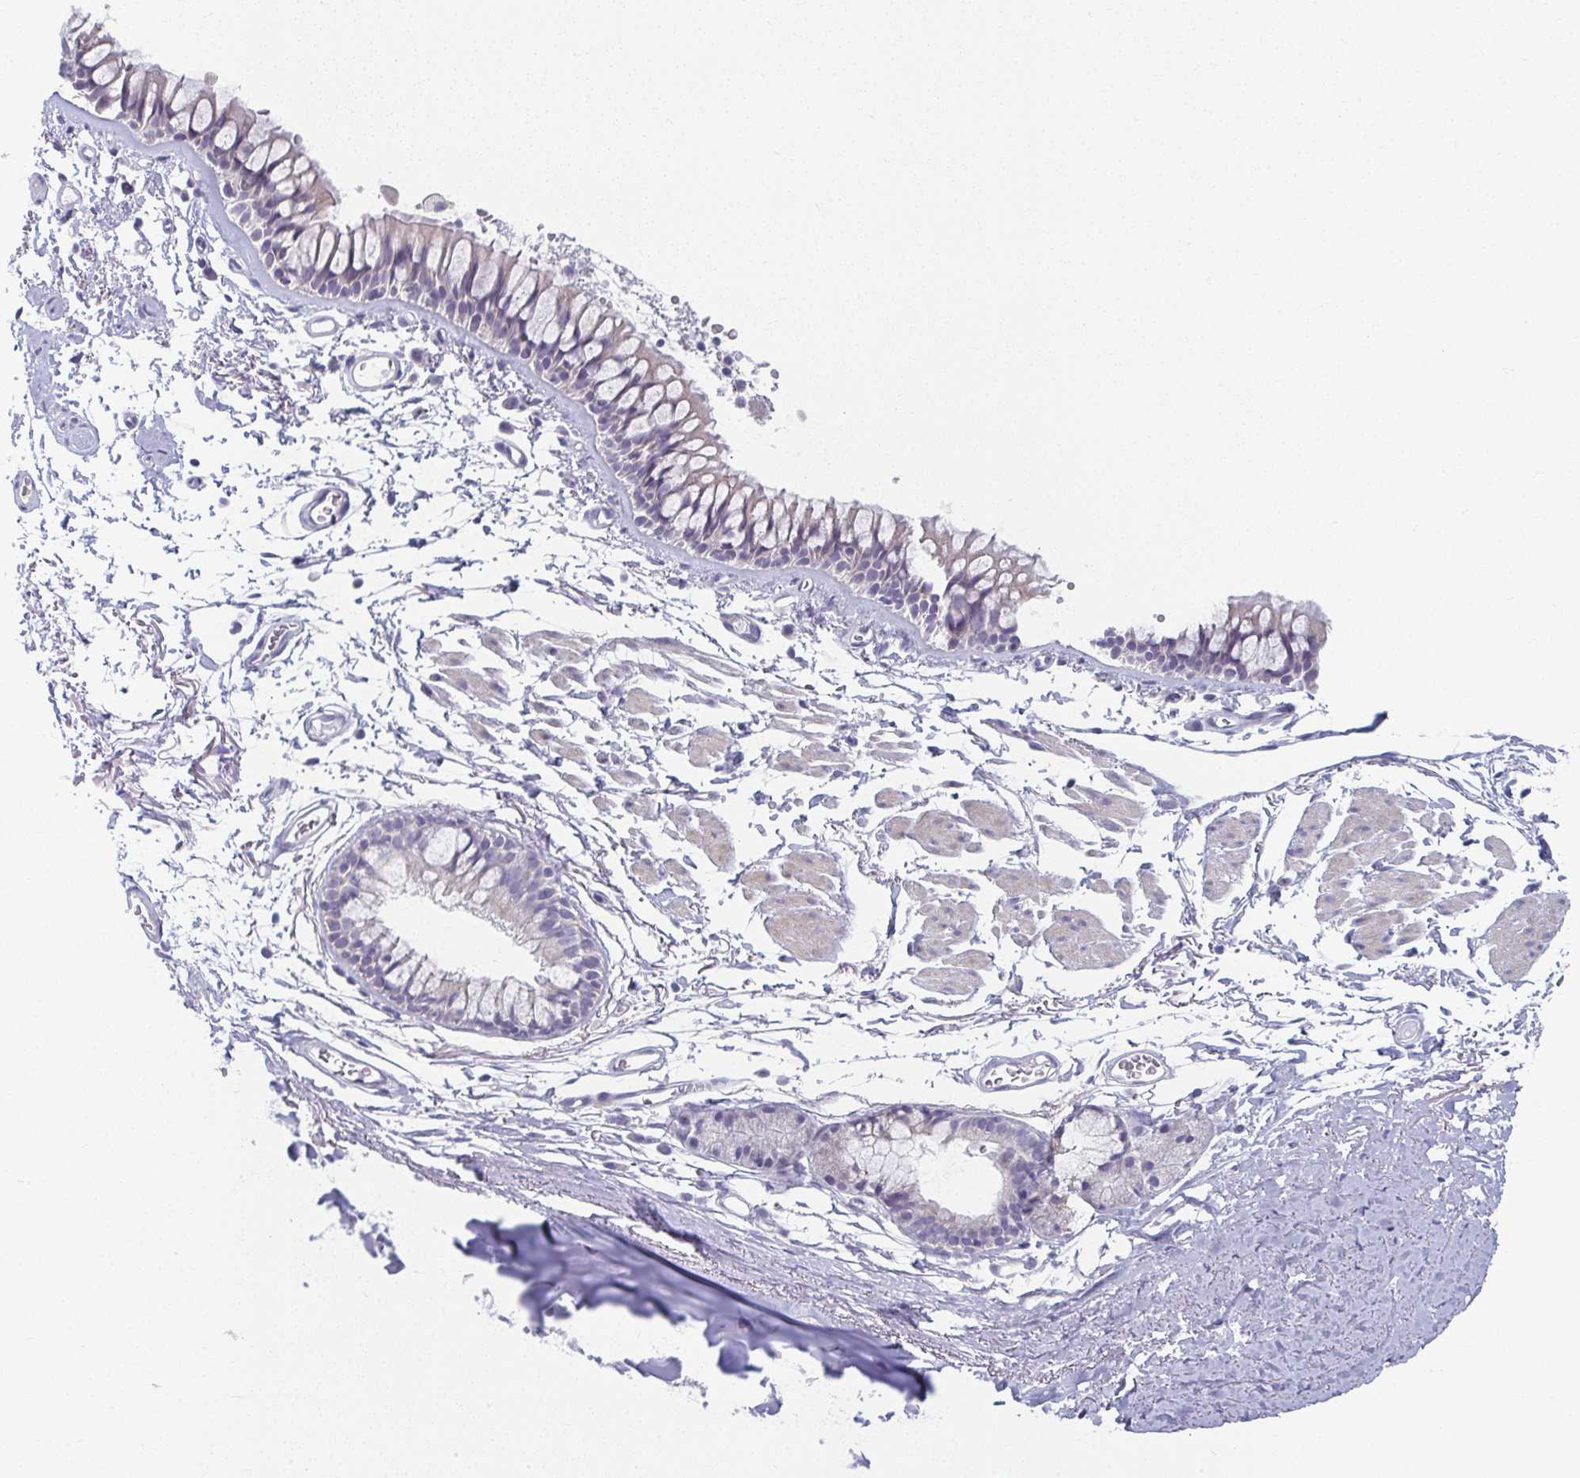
{"staining": {"intensity": "negative", "quantity": "none", "location": "none"}, "tissue": "bronchus", "cell_type": "Respiratory epithelial cells", "image_type": "normal", "snomed": [{"axis": "morphology", "description": "Normal tissue, NOS"}, {"axis": "topography", "description": "Cartilage tissue"}, {"axis": "topography", "description": "Bronchus"}], "caption": "IHC of benign human bronchus exhibits no staining in respiratory epithelial cells.", "gene": "CAMKV", "patient": {"sex": "female", "age": 79}}